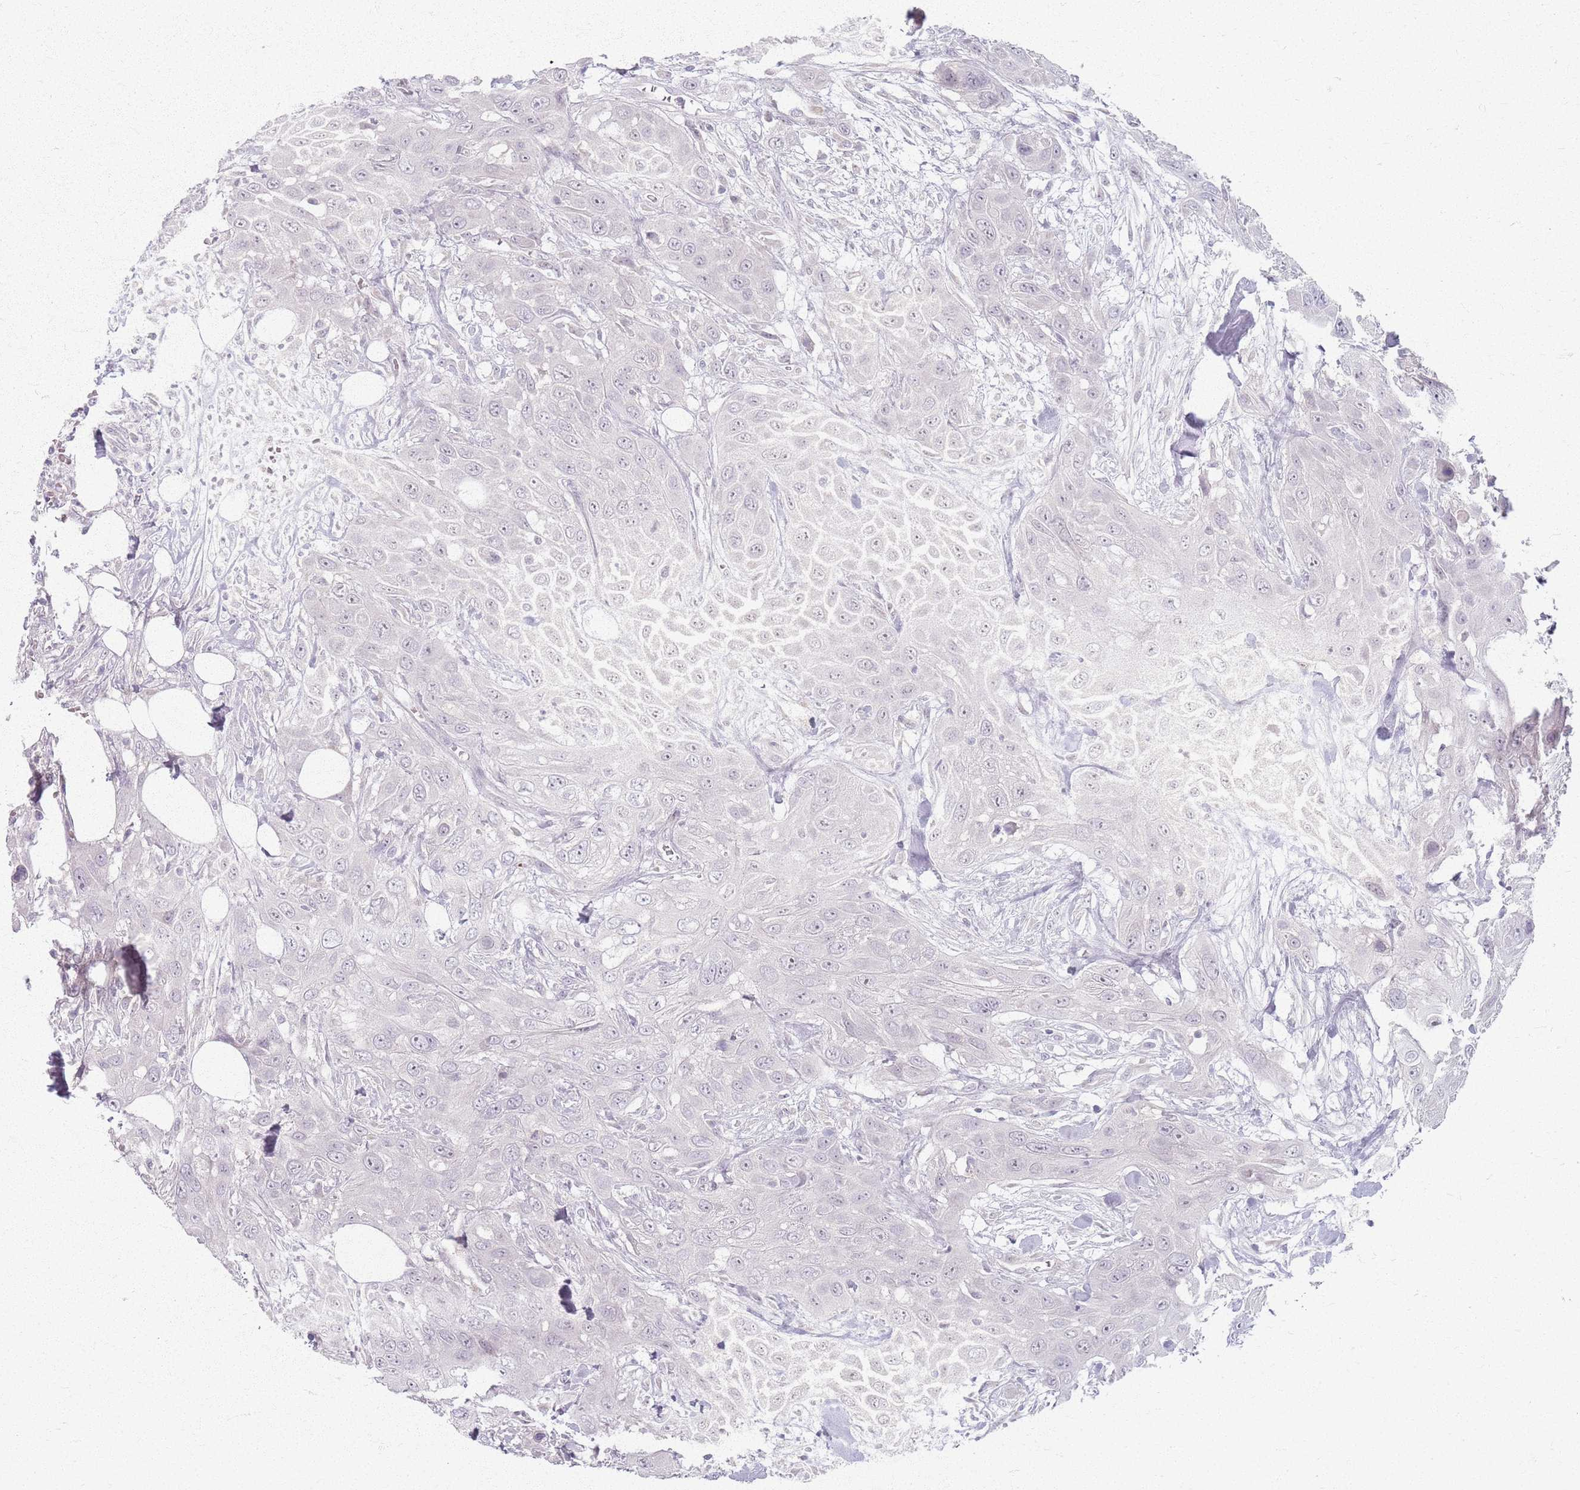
{"staining": {"intensity": "negative", "quantity": "none", "location": "none"}, "tissue": "head and neck cancer", "cell_type": "Tumor cells", "image_type": "cancer", "snomed": [{"axis": "morphology", "description": "Squamous cell carcinoma, NOS"}, {"axis": "topography", "description": "Head-Neck"}], "caption": "Tumor cells show no significant expression in head and neck cancer. Brightfield microscopy of immunohistochemistry stained with DAB (brown) and hematoxylin (blue), captured at high magnification.", "gene": "CRIPT", "patient": {"sex": "male", "age": 81}}